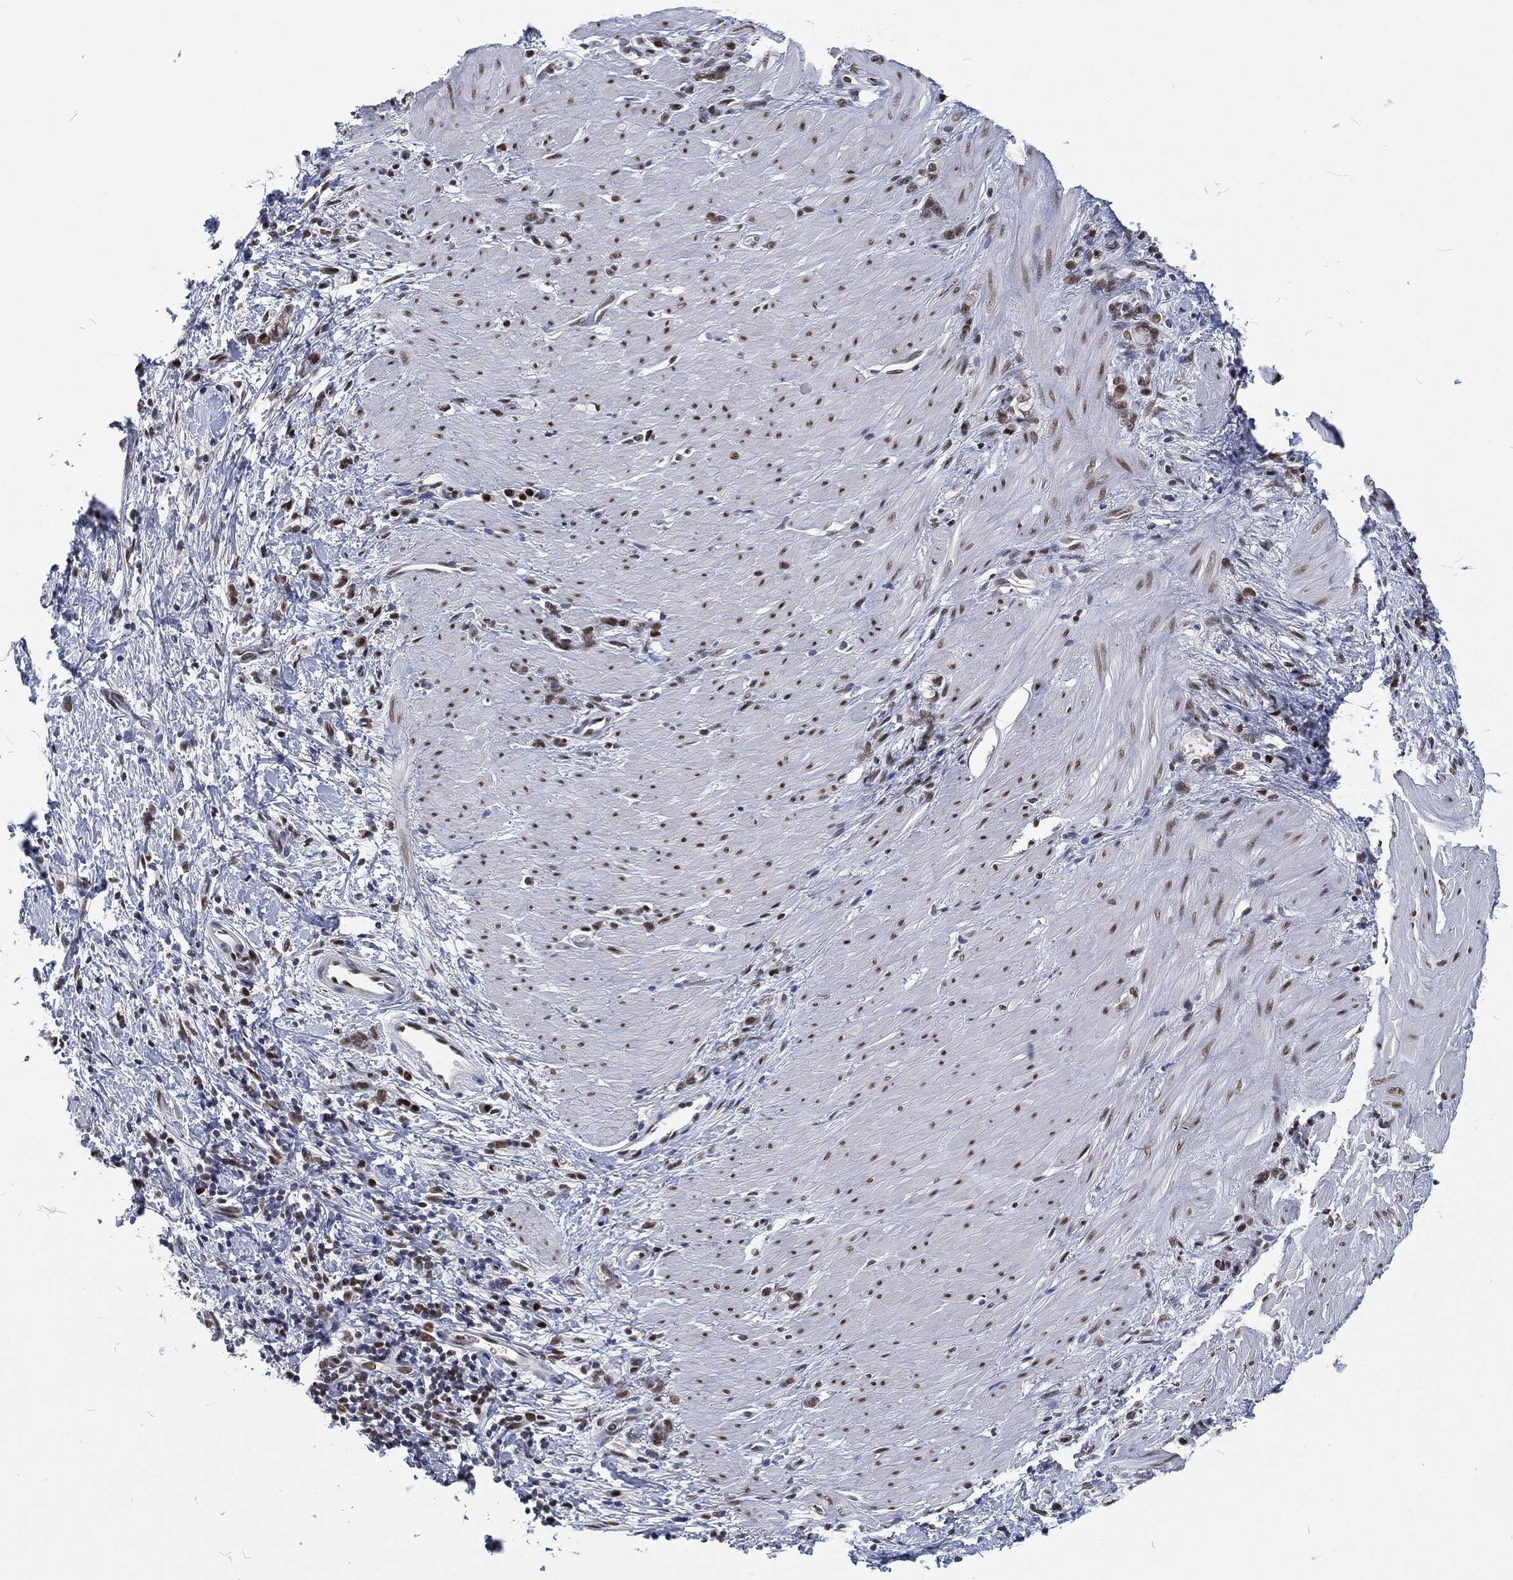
{"staining": {"intensity": "strong", "quantity": "25%-75%", "location": "nuclear"}, "tissue": "stomach cancer", "cell_type": "Tumor cells", "image_type": "cancer", "snomed": [{"axis": "morphology", "description": "Normal tissue, NOS"}, {"axis": "morphology", "description": "Adenocarcinoma, NOS"}, {"axis": "topography", "description": "Stomach"}], "caption": "Protein expression by immunohistochemistry (IHC) demonstrates strong nuclear positivity in about 25%-75% of tumor cells in adenocarcinoma (stomach).", "gene": "DCPS", "patient": {"sex": "male", "age": 67}}